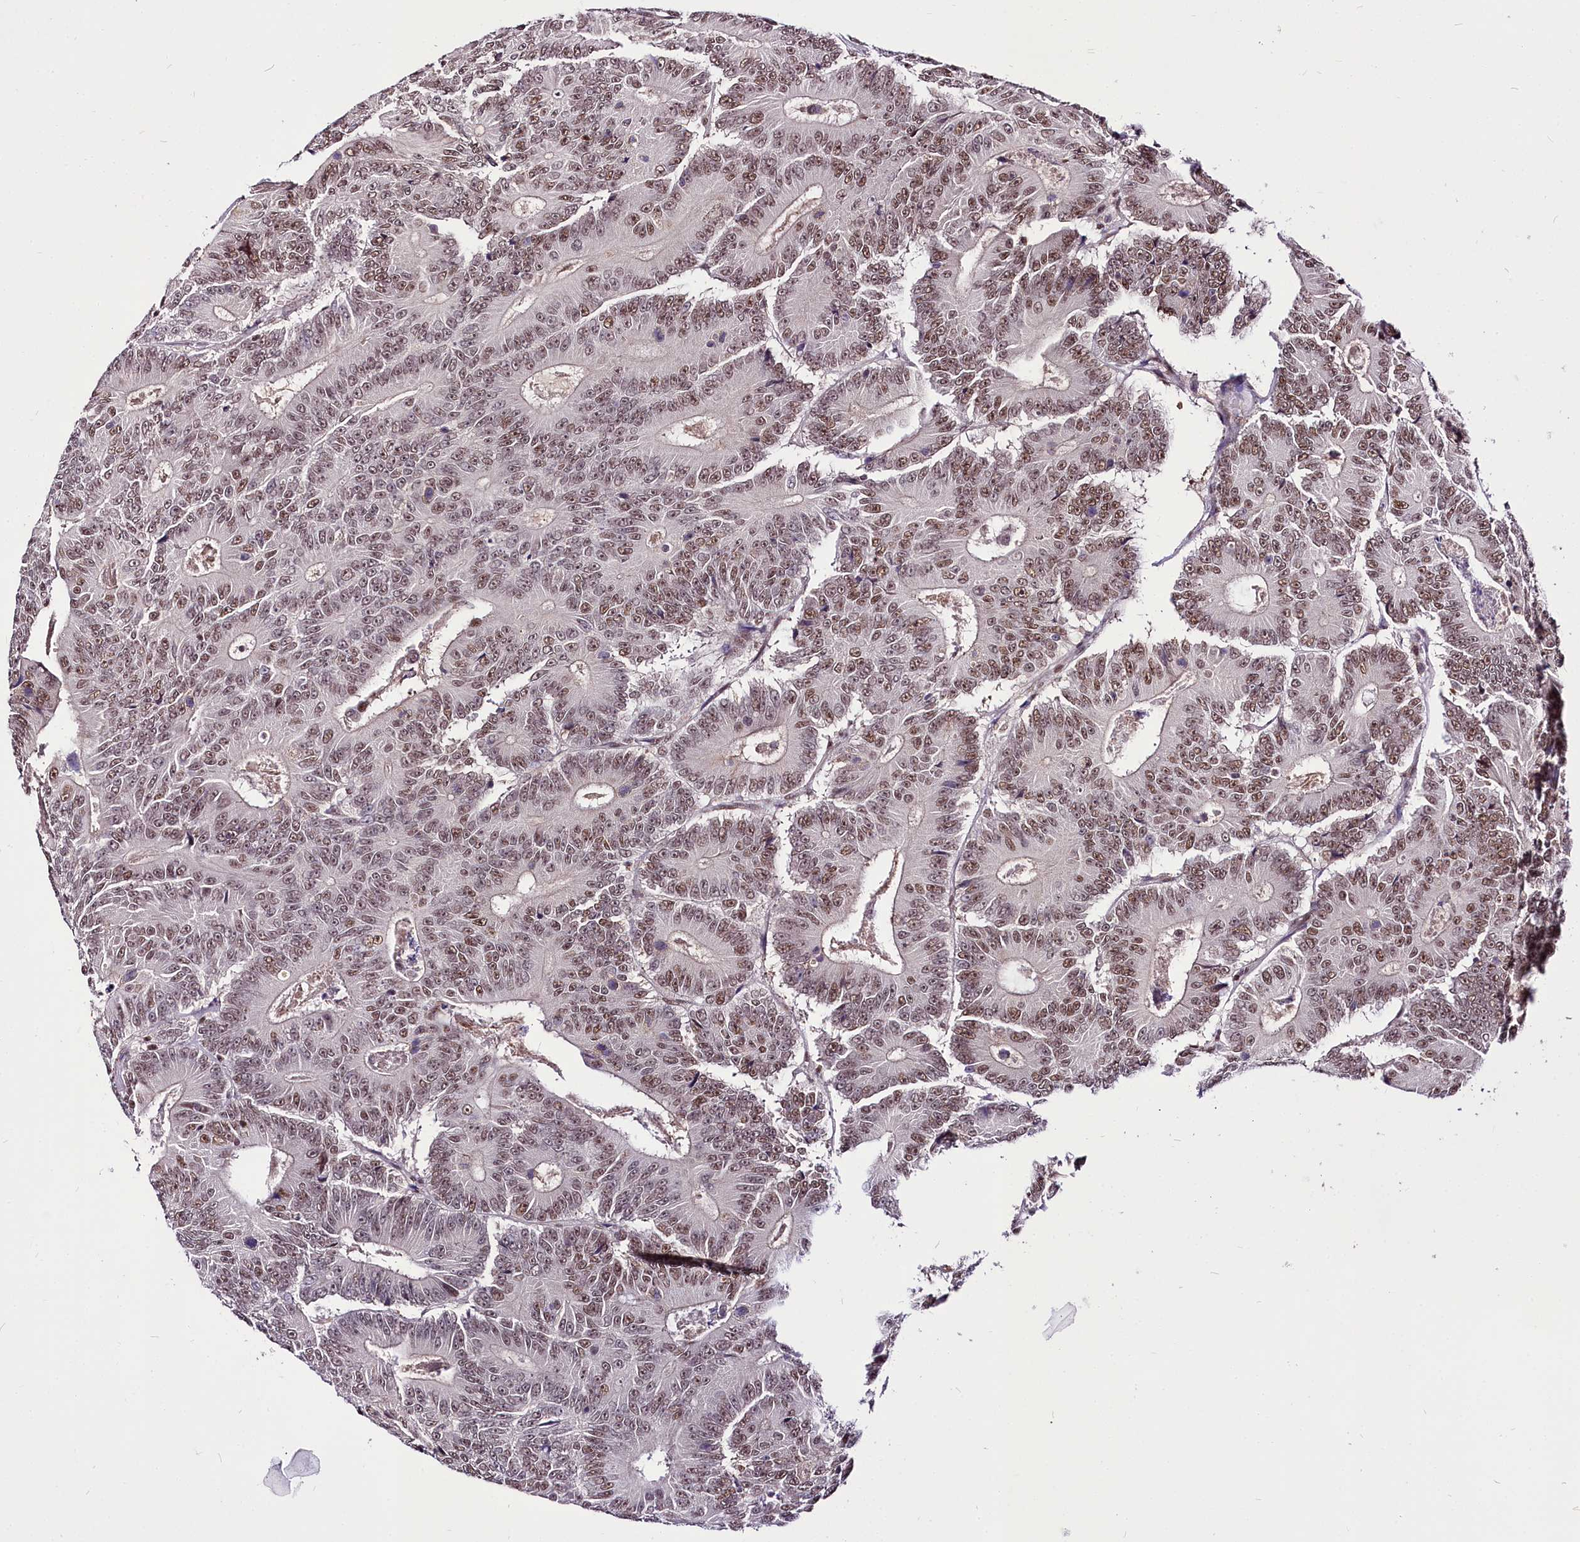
{"staining": {"intensity": "moderate", "quantity": ">75%", "location": "nuclear"}, "tissue": "colorectal cancer", "cell_type": "Tumor cells", "image_type": "cancer", "snomed": [{"axis": "morphology", "description": "Adenocarcinoma, NOS"}, {"axis": "topography", "description": "Colon"}], "caption": "Adenocarcinoma (colorectal) was stained to show a protein in brown. There is medium levels of moderate nuclear expression in about >75% of tumor cells. The staining was performed using DAB (3,3'-diaminobenzidine) to visualize the protein expression in brown, while the nuclei were stained in blue with hematoxylin (Magnification: 20x).", "gene": "POLA2", "patient": {"sex": "male", "age": 83}}